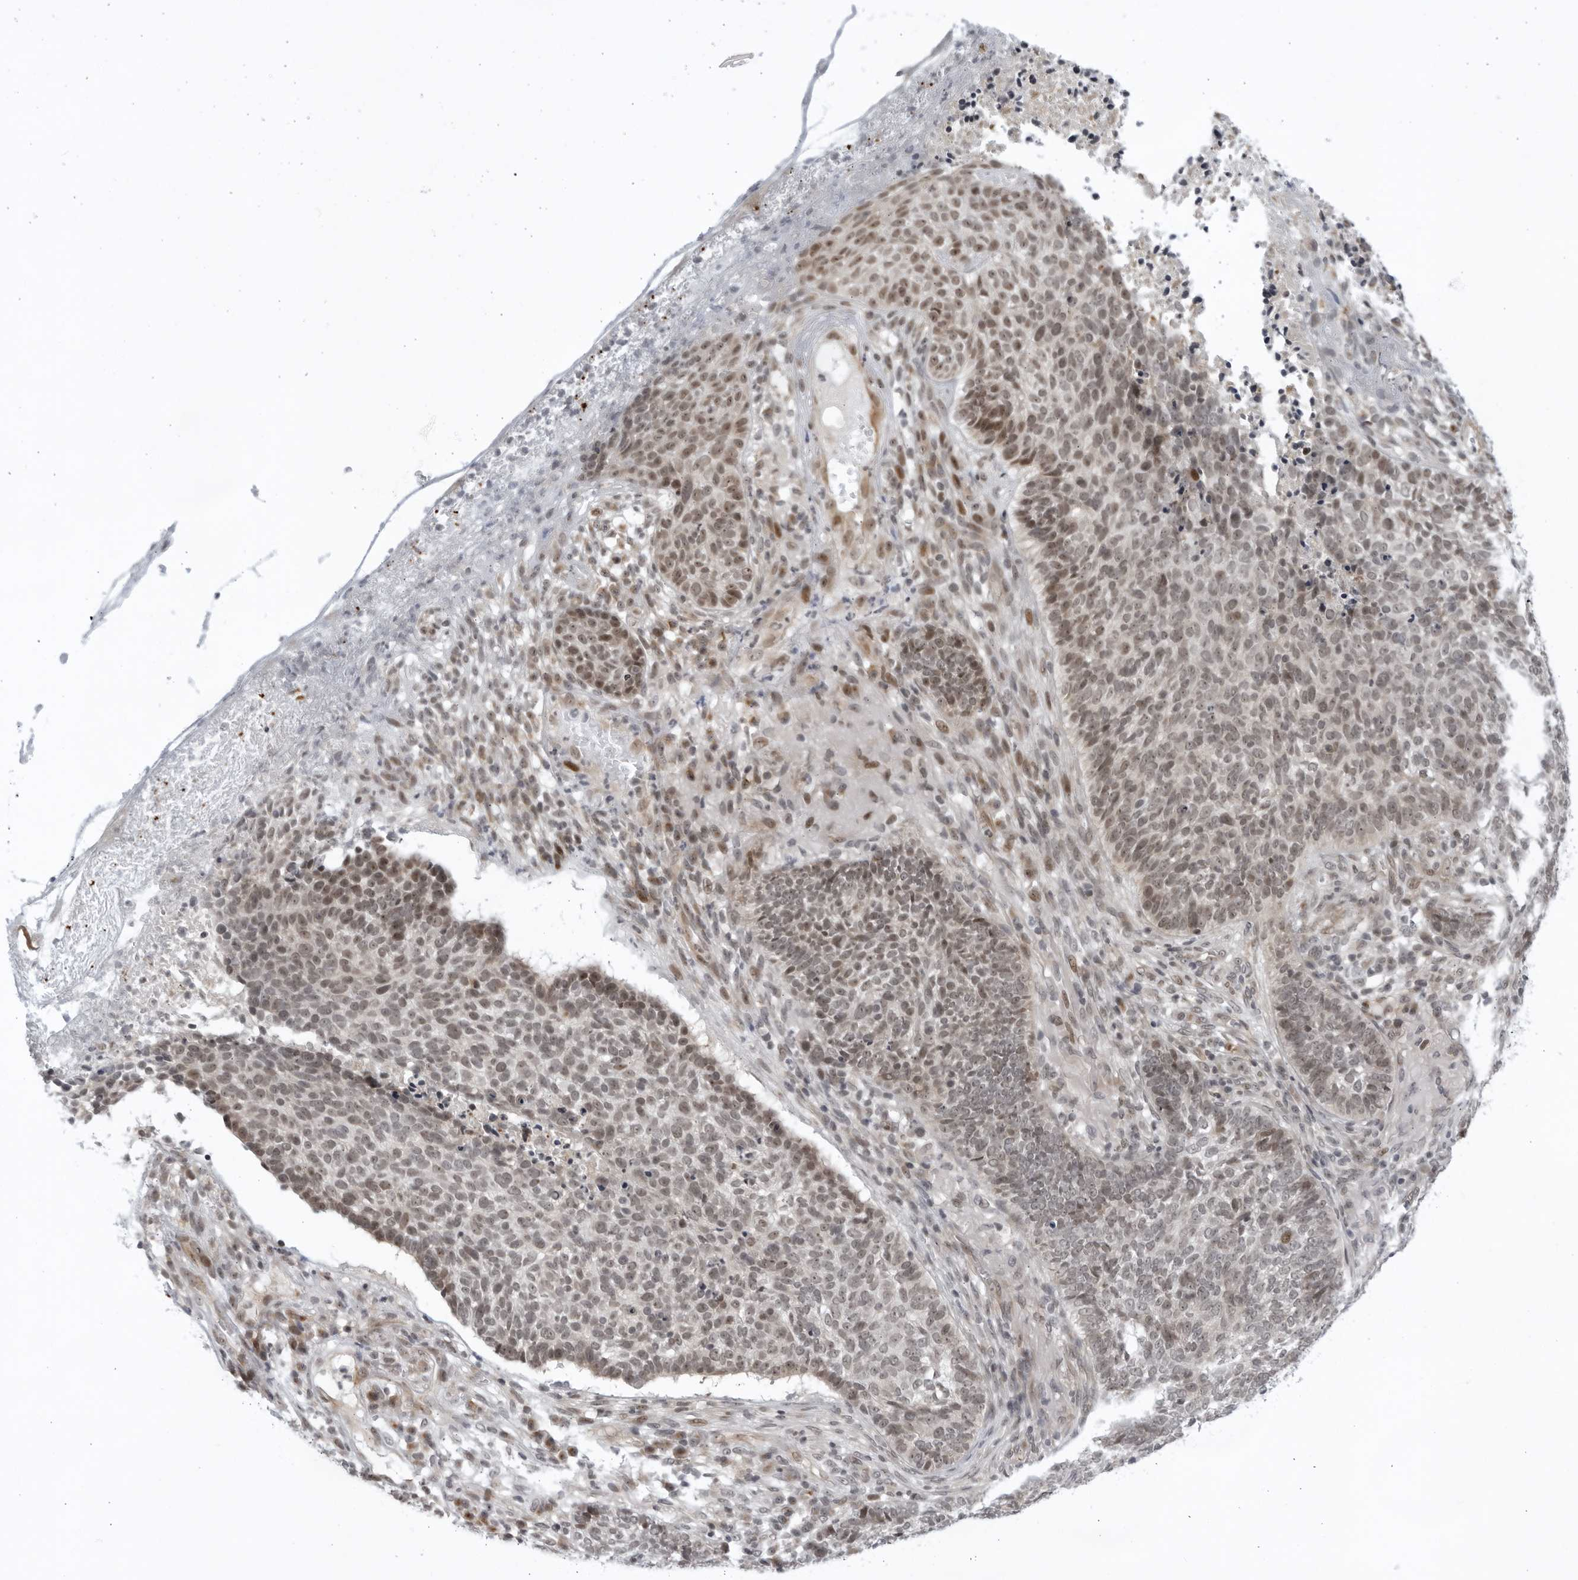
{"staining": {"intensity": "weak", "quantity": ">75%", "location": "nuclear"}, "tissue": "skin cancer", "cell_type": "Tumor cells", "image_type": "cancer", "snomed": [{"axis": "morphology", "description": "Basal cell carcinoma"}, {"axis": "topography", "description": "Skin"}], "caption": "A photomicrograph showing weak nuclear expression in about >75% of tumor cells in skin basal cell carcinoma, as visualized by brown immunohistochemical staining.", "gene": "ITGB3BP", "patient": {"sex": "male", "age": 85}}